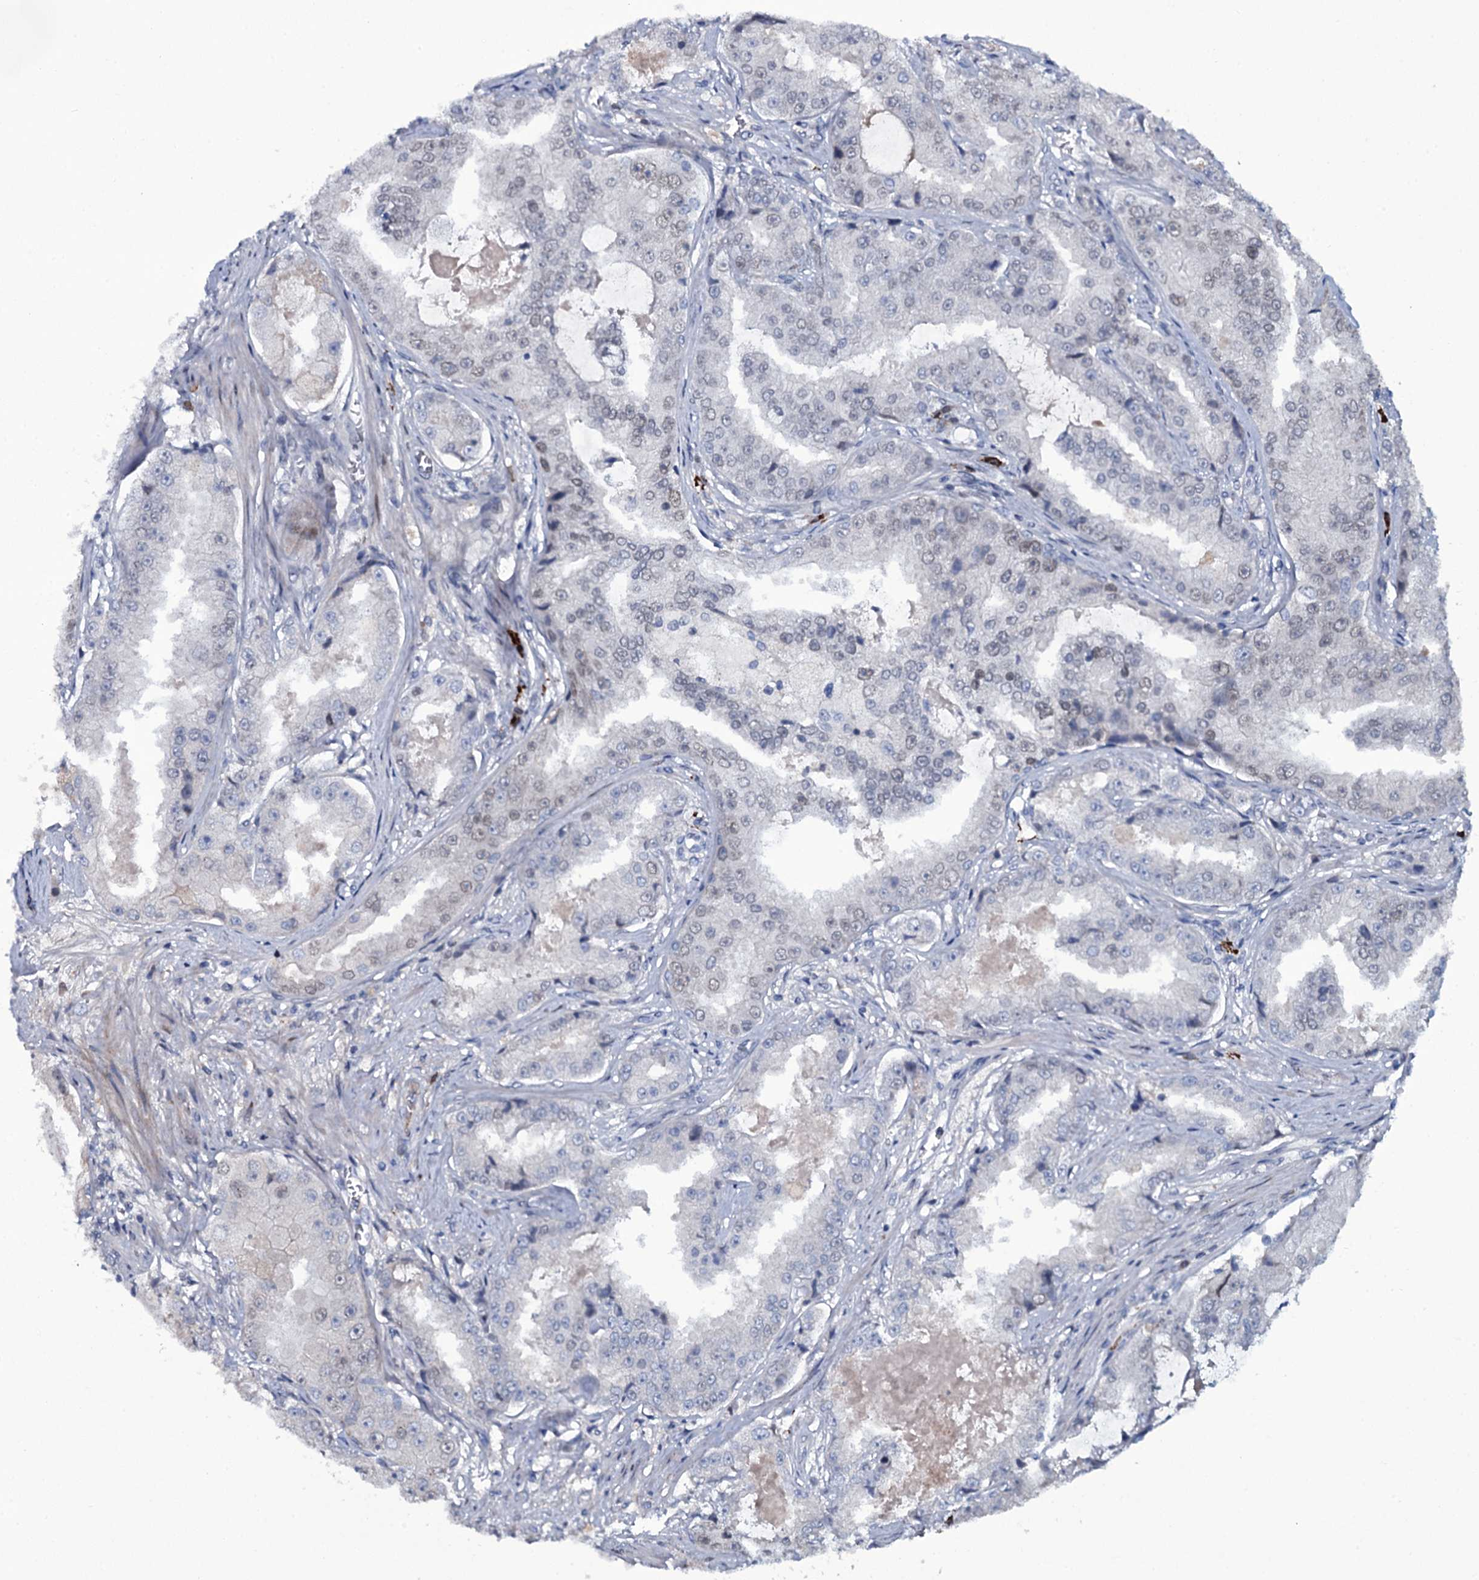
{"staining": {"intensity": "negative", "quantity": "none", "location": "none"}, "tissue": "prostate cancer", "cell_type": "Tumor cells", "image_type": "cancer", "snomed": [{"axis": "morphology", "description": "Adenocarcinoma, High grade"}, {"axis": "topography", "description": "Prostate"}], "caption": "This is an immunohistochemistry image of prostate cancer (high-grade adenocarcinoma). There is no positivity in tumor cells.", "gene": "LYG2", "patient": {"sex": "male", "age": 73}}